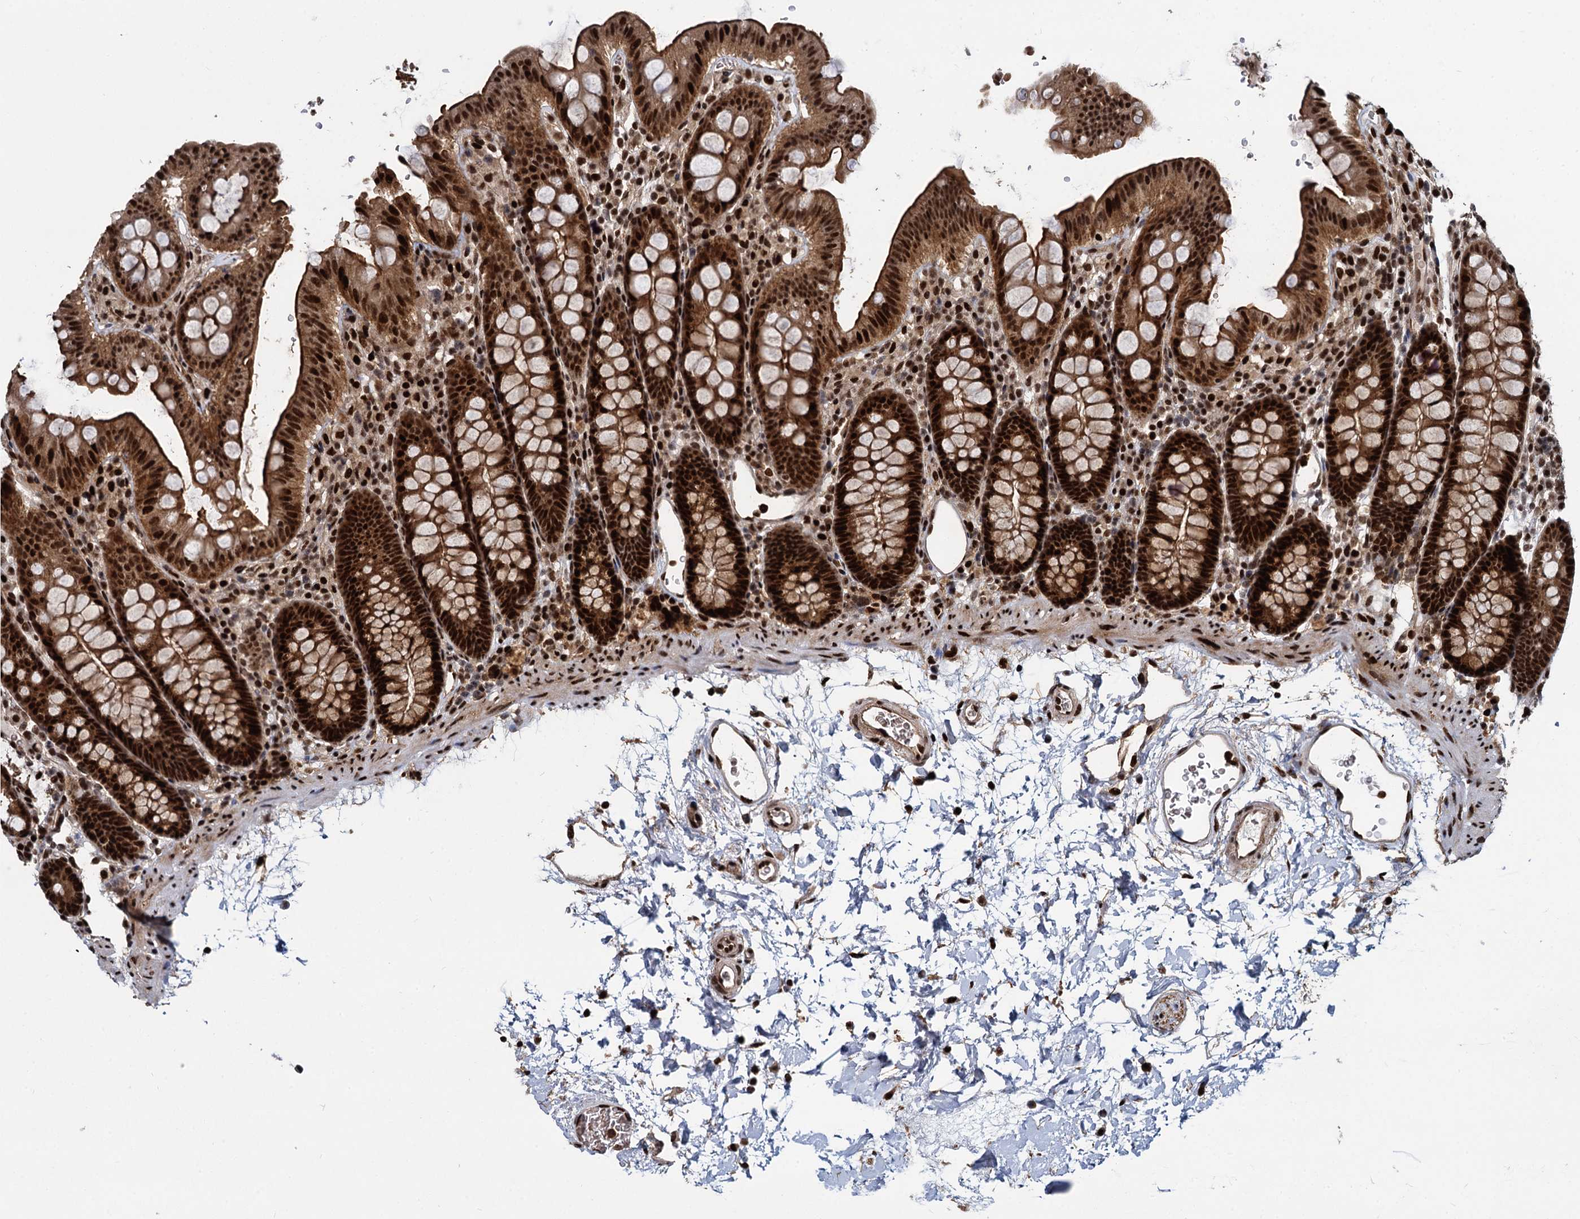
{"staining": {"intensity": "strong", "quantity": ">75%", "location": "cytoplasmic/membranous,nuclear"}, "tissue": "colon", "cell_type": "Endothelial cells", "image_type": "normal", "snomed": [{"axis": "morphology", "description": "Normal tissue, NOS"}, {"axis": "topography", "description": "Colon"}], "caption": "Endothelial cells display high levels of strong cytoplasmic/membranous,nuclear positivity in about >75% of cells in benign colon. (Brightfield microscopy of DAB IHC at high magnification).", "gene": "ANKRD49", "patient": {"sex": "male", "age": 75}}